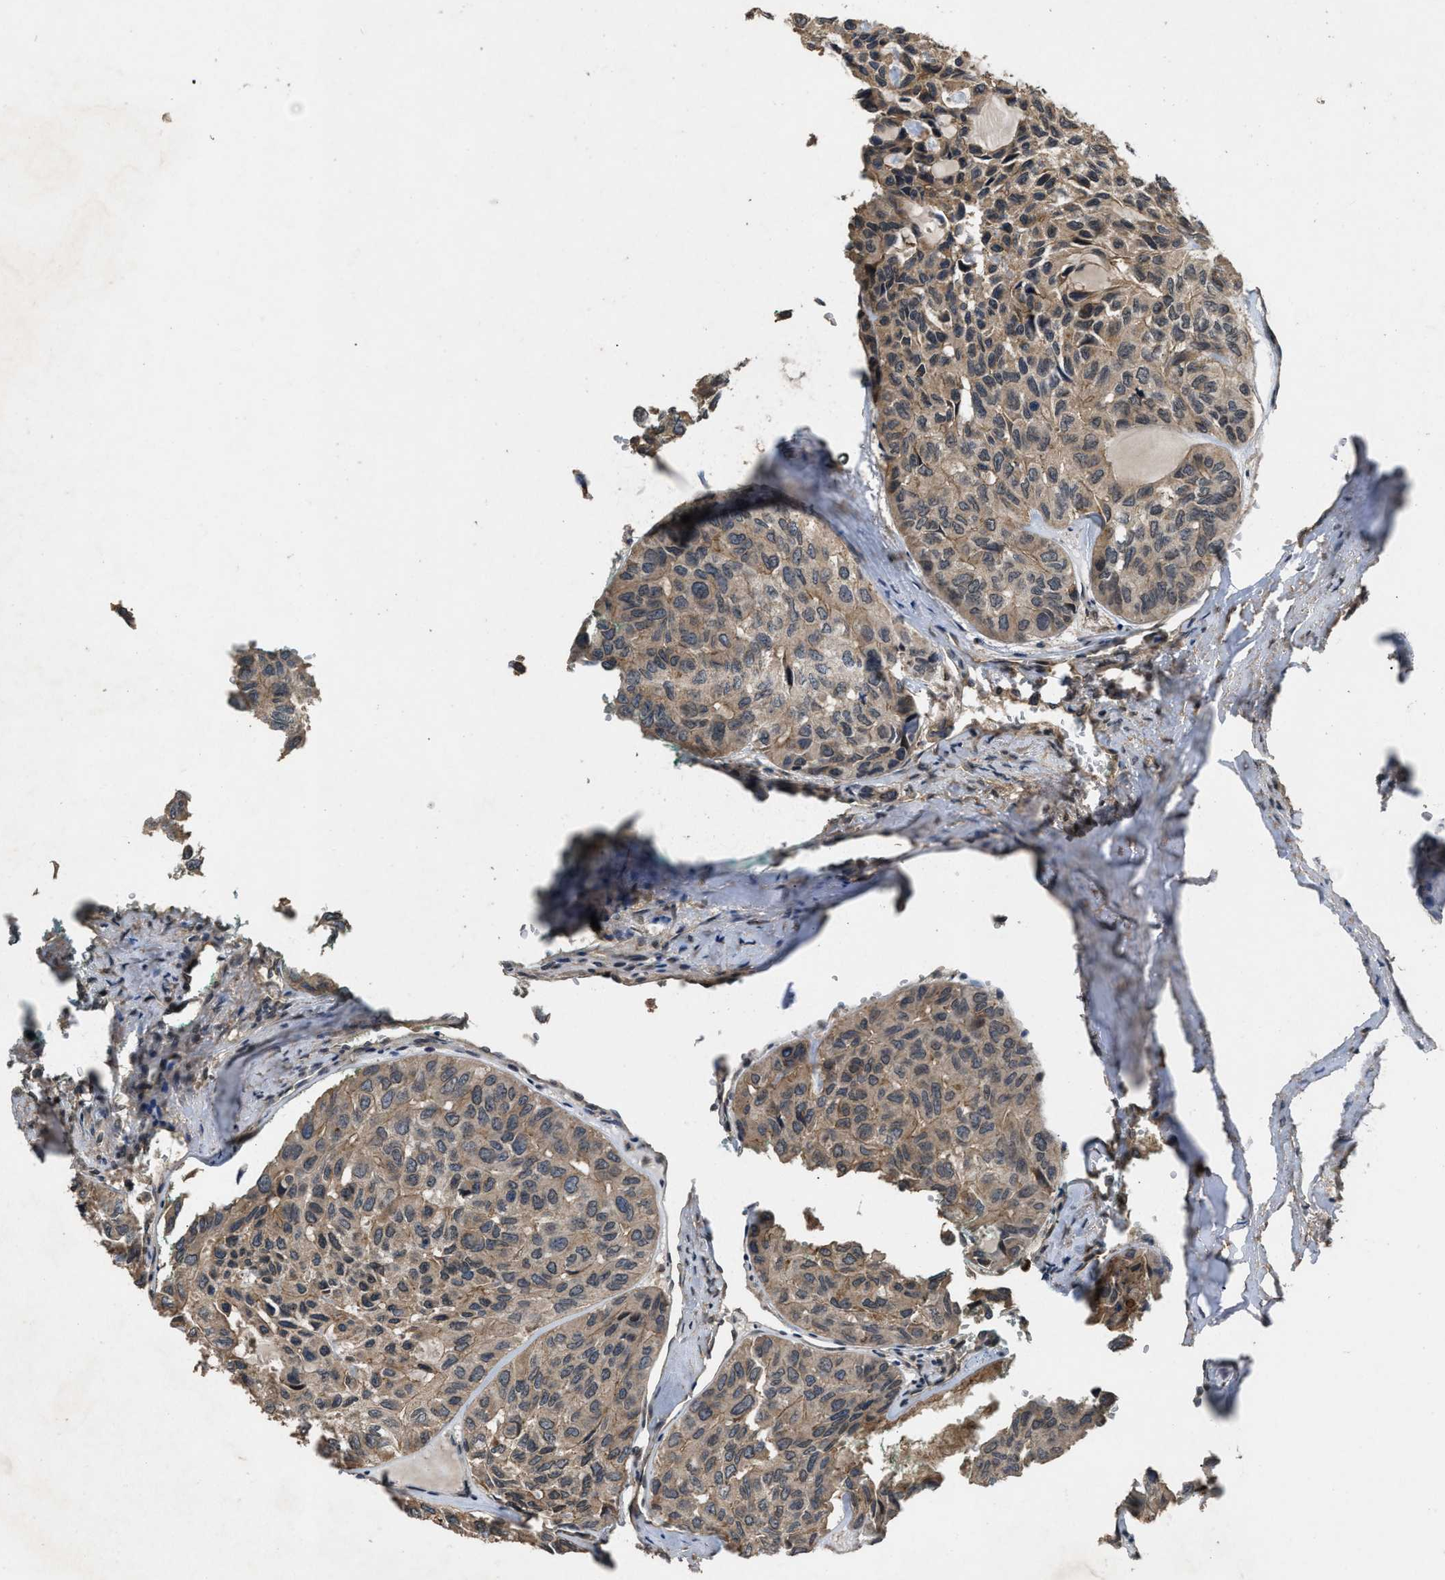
{"staining": {"intensity": "moderate", "quantity": ">75%", "location": "cytoplasmic/membranous"}, "tissue": "head and neck cancer", "cell_type": "Tumor cells", "image_type": "cancer", "snomed": [{"axis": "morphology", "description": "Adenocarcinoma, NOS"}, {"axis": "topography", "description": "Salivary gland, NOS"}, {"axis": "topography", "description": "Head-Neck"}], "caption": "Head and neck adenocarcinoma stained with a protein marker exhibits moderate staining in tumor cells.", "gene": "UTRN", "patient": {"sex": "female", "age": 76}}